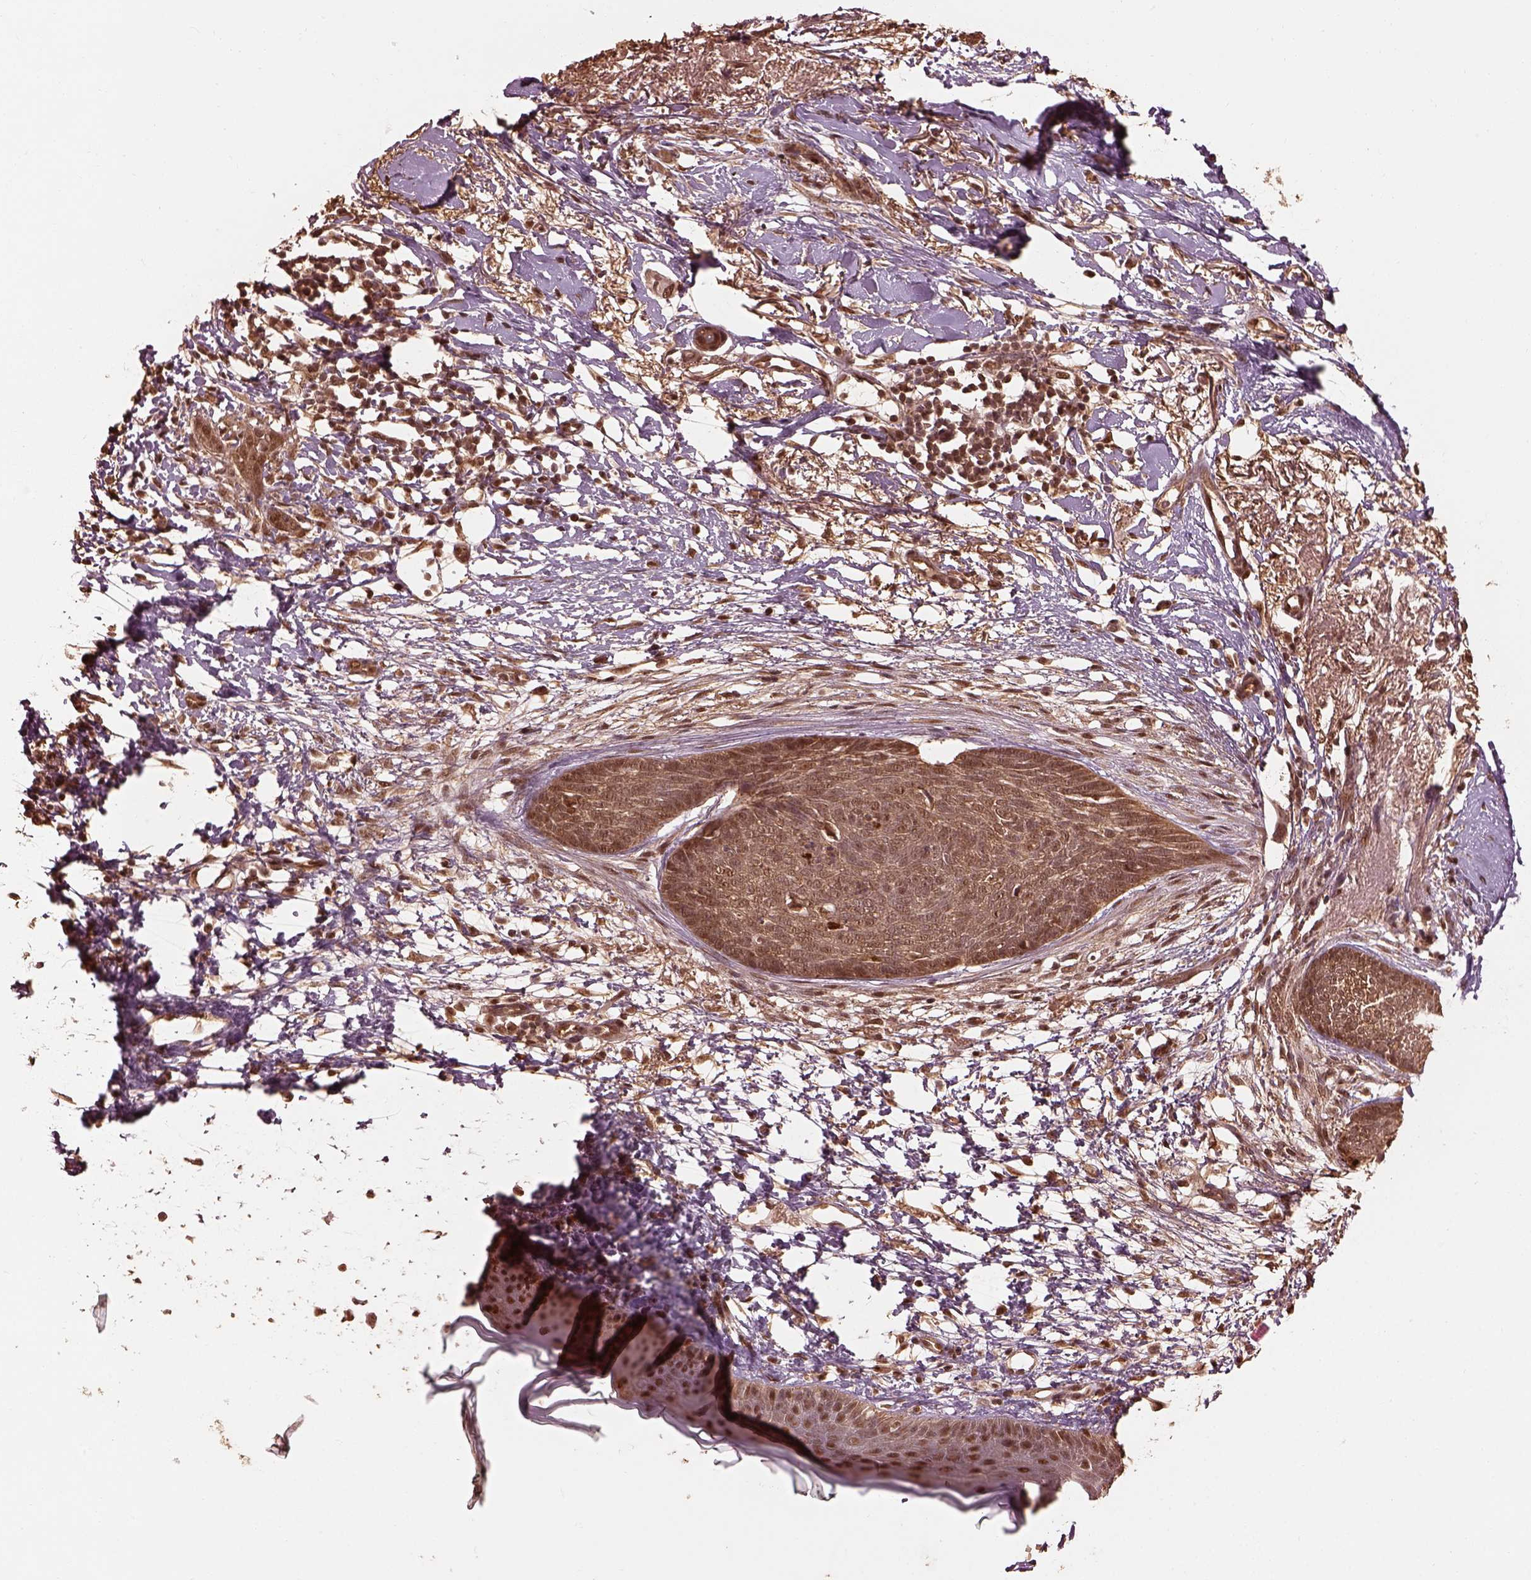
{"staining": {"intensity": "moderate", "quantity": ">75%", "location": "cytoplasmic/membranous"}, "tissue": "skin cancer", "cell_type": "Tumor cells", "image_type": "cancer", "snomed": [{"axis": "morphology", "description": "Normal tissue, NOS"}, {"axis": "morphology", "description": "Basal cell carcinoma"}, {"axis": "topography", "description": "Skin"}], "caption": "Protein analysis of basal cell carcinoma (skin) tissue exhibits moderate cytoplasmic/membranous positivity in approximately >75% of tumor cells.", "gene": "PSMC5", "patient": {"sex": "male", "age": 84}}